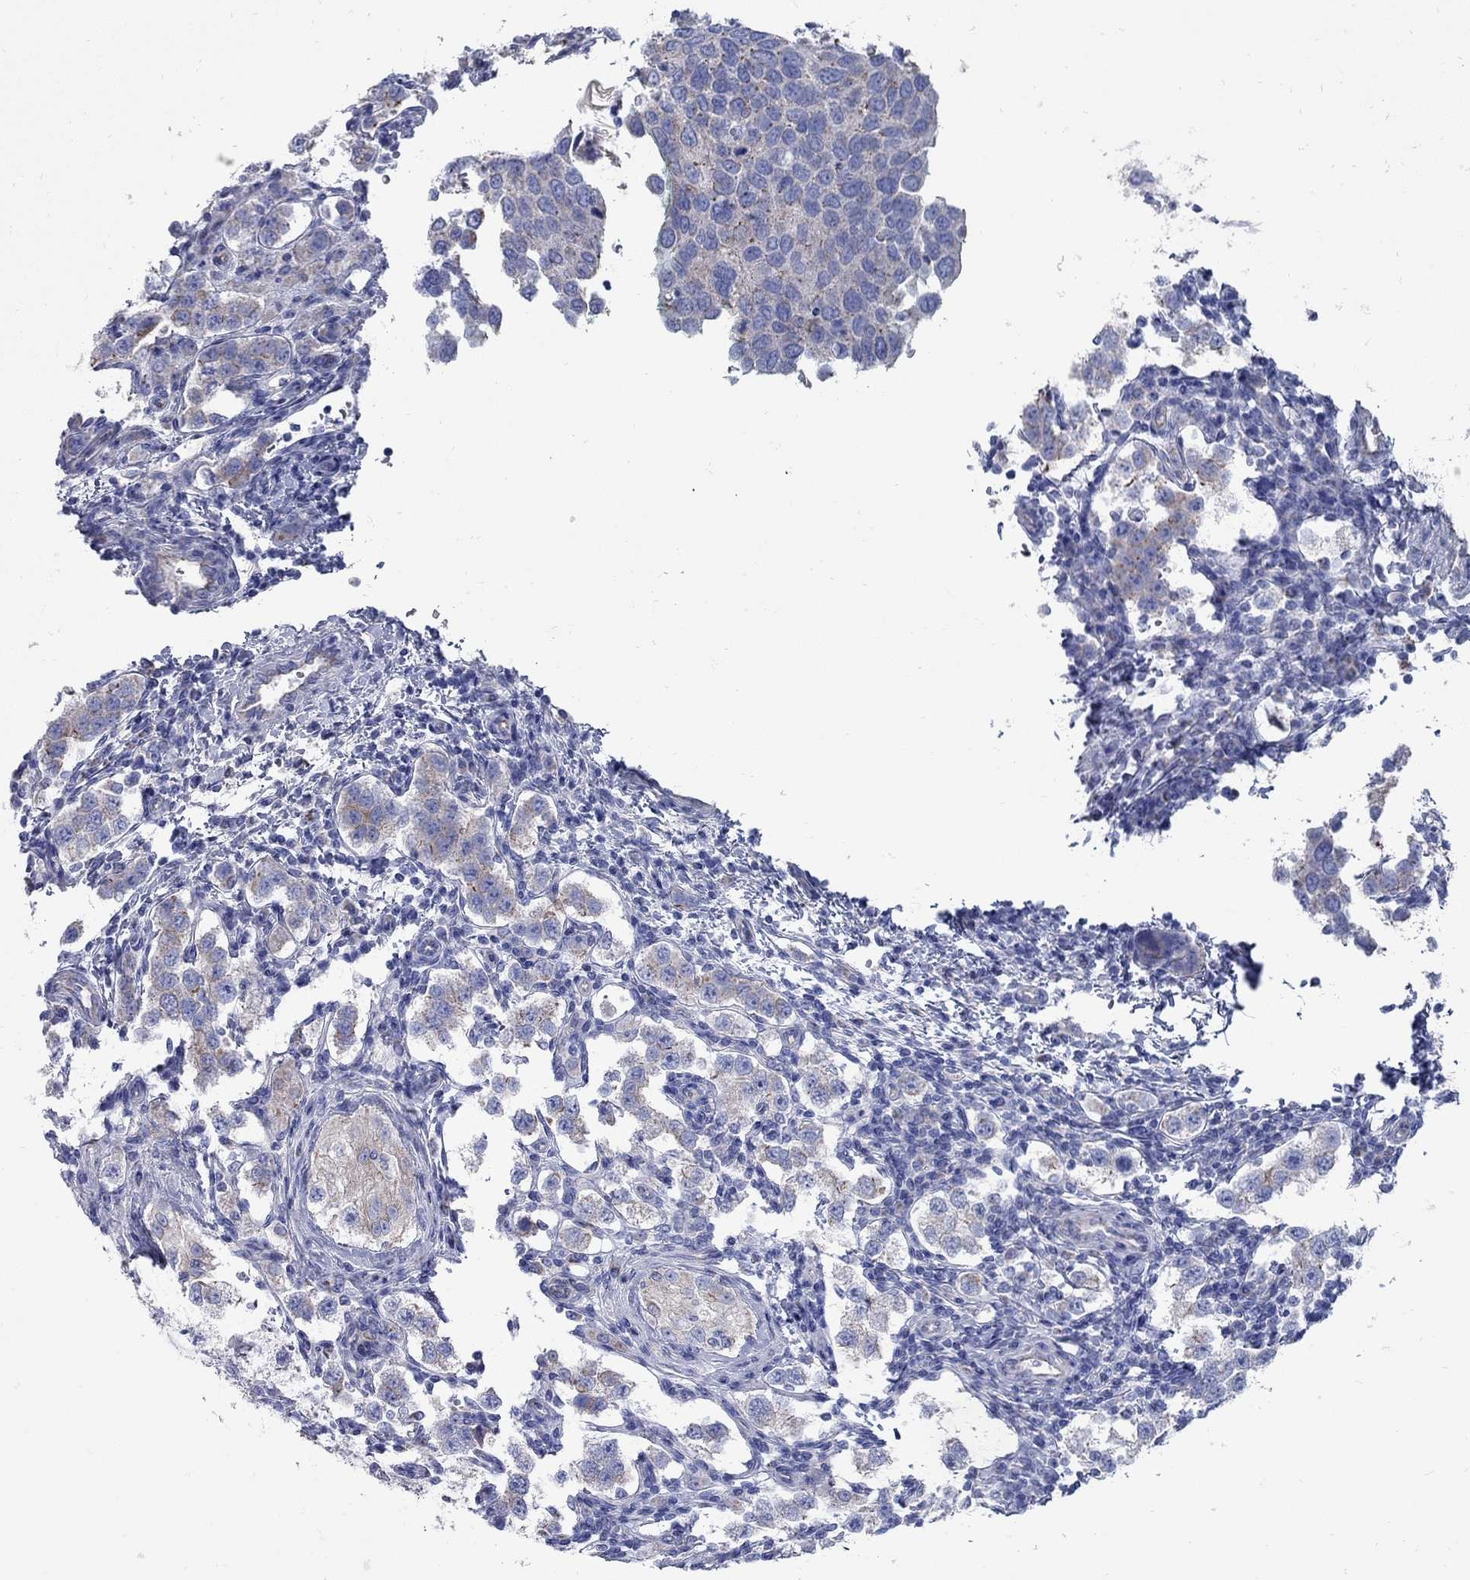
{"staining": {"intensity": "weak", "quantity": "<25%", "location": "cytoplasmic/membranous"}, "tissue": "testis cancer", "cell_type": "Tumor cells", "image_type": "cancer", "snomed": [{"axis": "morphology", "description": "Seminoma, NOS"}, {"axis": "topography", "description": "Testis"}], "caption": "Tumor cells show no significant protein positivity in testis cancer.", "gene": "PDZD3", "patient": {"sex": "male", "age": 37}}